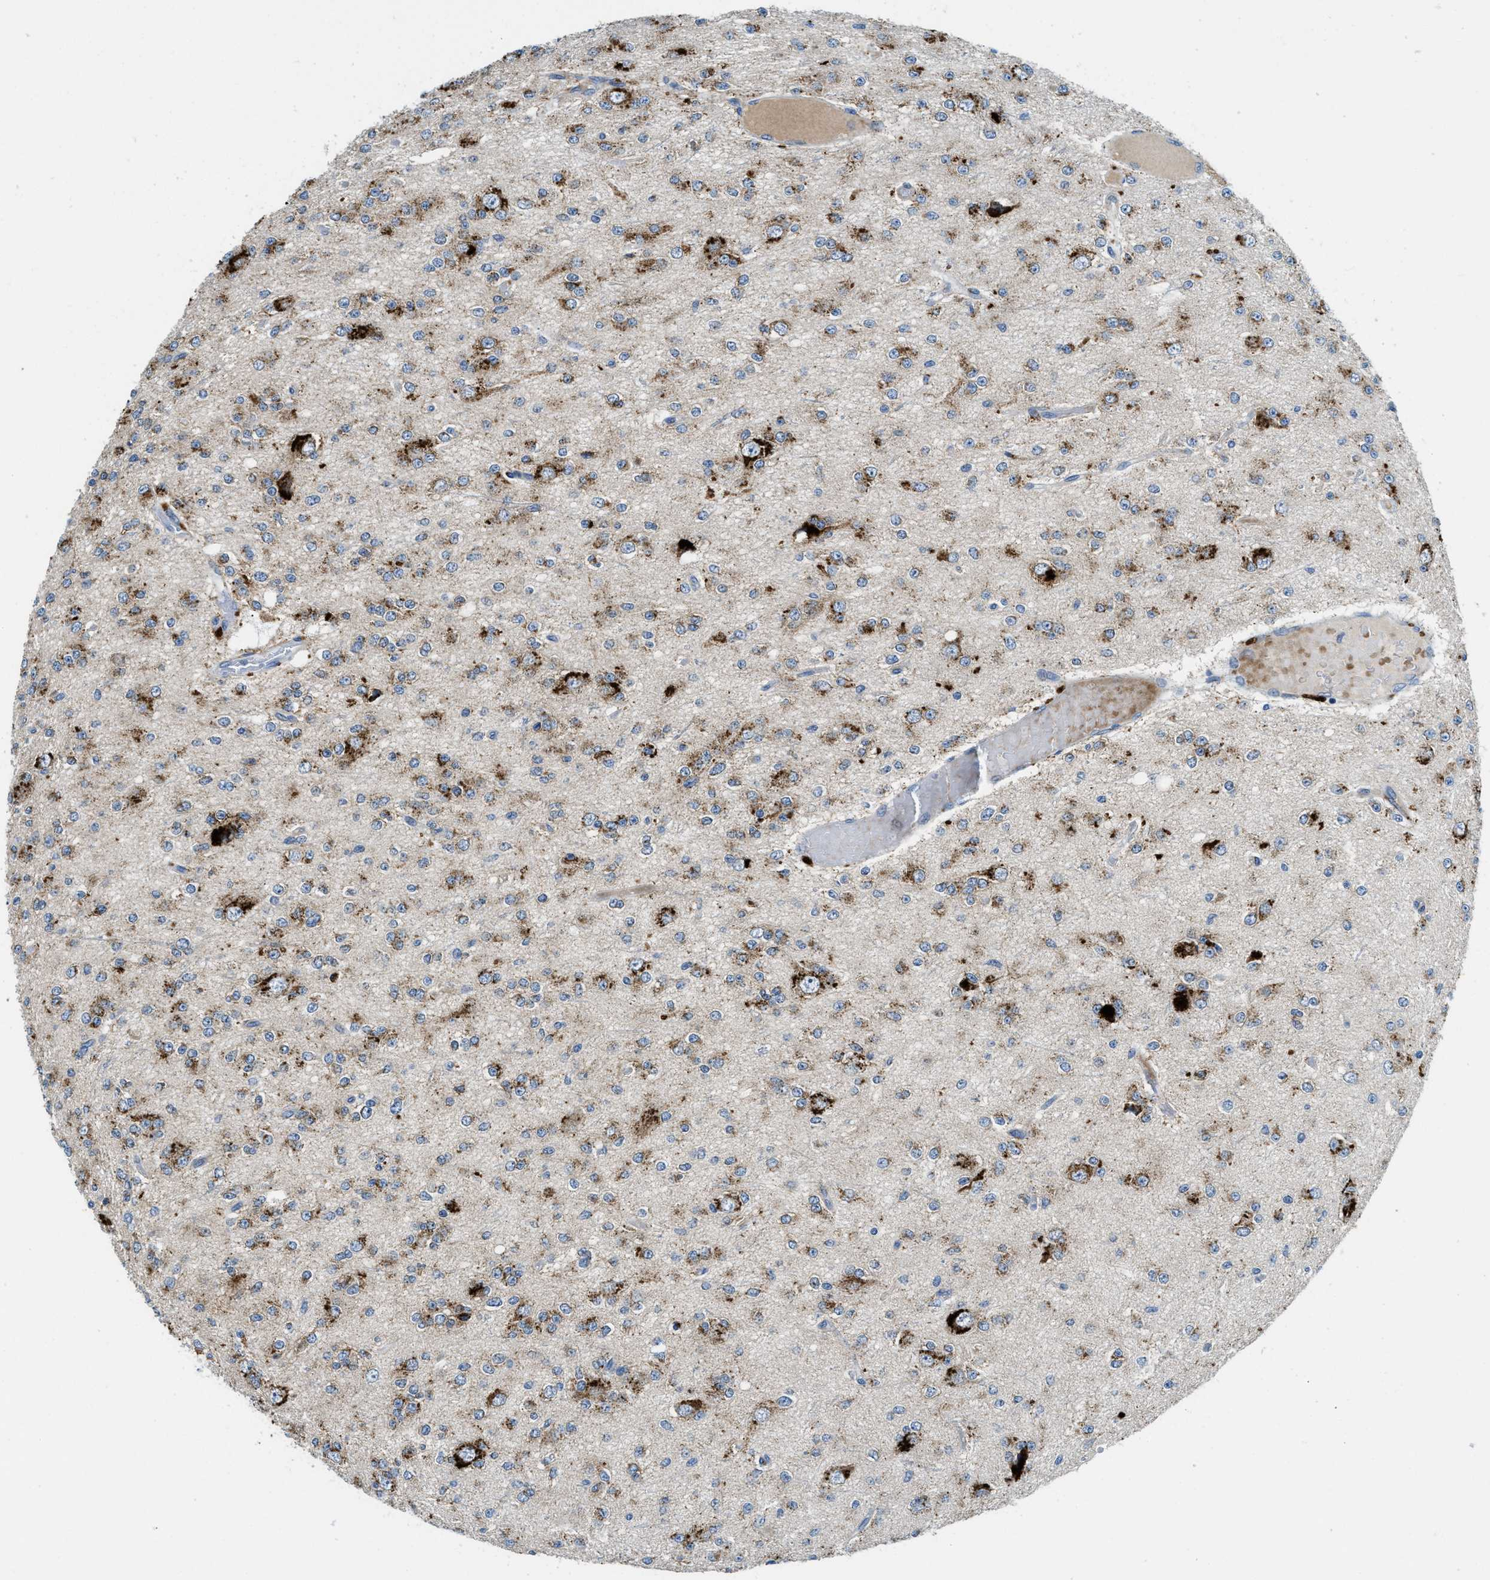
{"staining": {"intensity": "moderate", "quantity": ">75%", "location": "cytoplasmic/membranous"}, "tissue": "glioma", "cell_type": "Tumor cells", "image_type": "cancer", "snomed": [{"axis": "morphology", "description": "Glioma, malignant, Low grade"}, {"axis": "topography", "description": "Brain"}], "caption": "Protein expression analysis of human glioma reveals moderate cytoplasmic/membranous staining in about >75% of tumor cells.", "gene": "TSPAN3", "patient": {"sex": "male", "age": 38}}